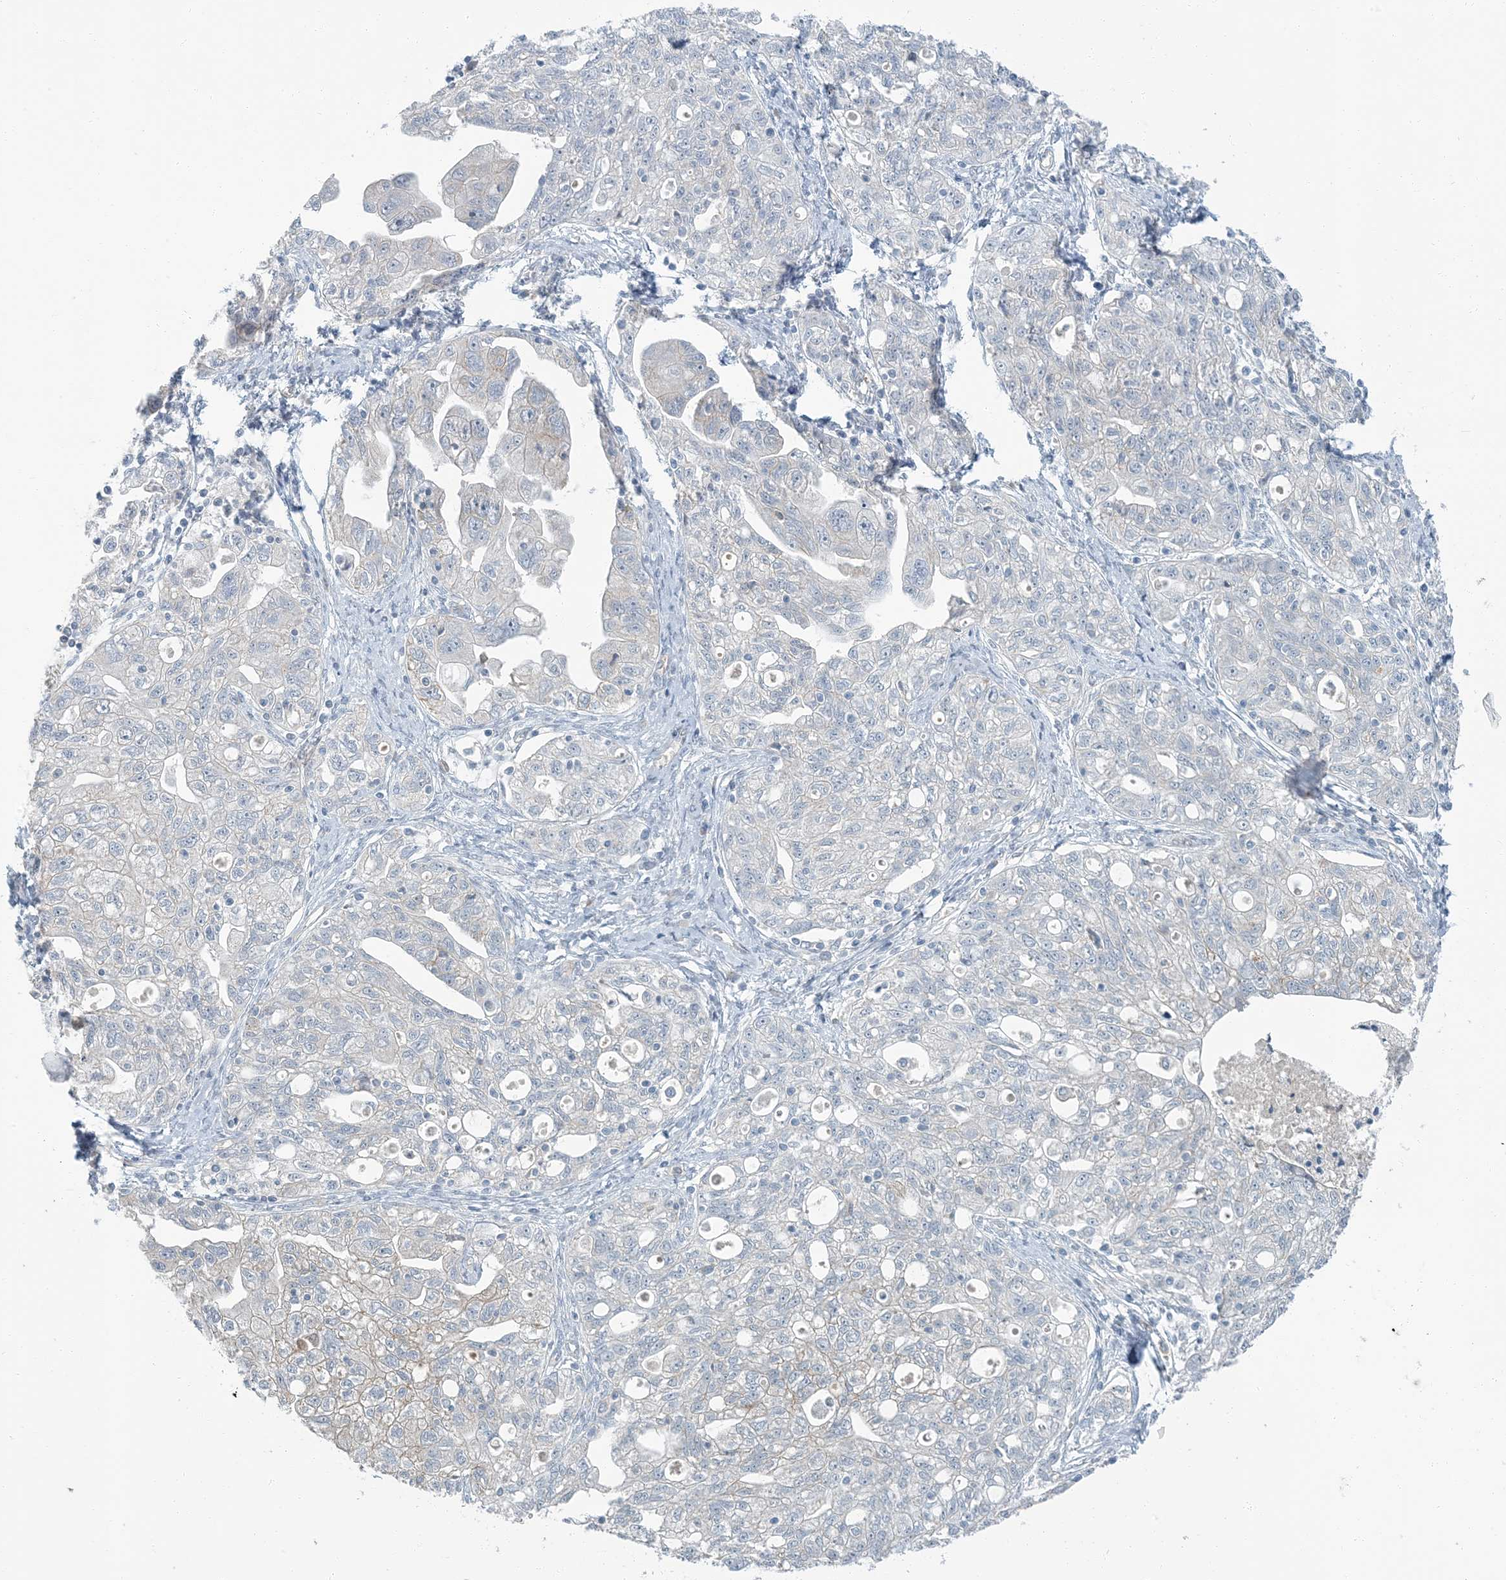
{"staining": {"intensity": "negative", "quantity": "none", "location": "none"}, "tissue": "ovarian cancer", "cell_type": "Tumor cells", "image_type": "cancer", "snomed": [{"axis": "morphology", "description": "Carcinoma, NOS"}, {"axis": "morphology", "description": "Cystadenocarcinoma, serous, NOS"}, {"axis": "topography", "description": "Ovary"}], "caption": "IHC histopathology image of neoplastic tissue: ovarian carcinoma stained with DAB shows no significant protein staining in tumor cells.", "gene": "EPHA4", "patient": {"sex": "female", "age": 69}}